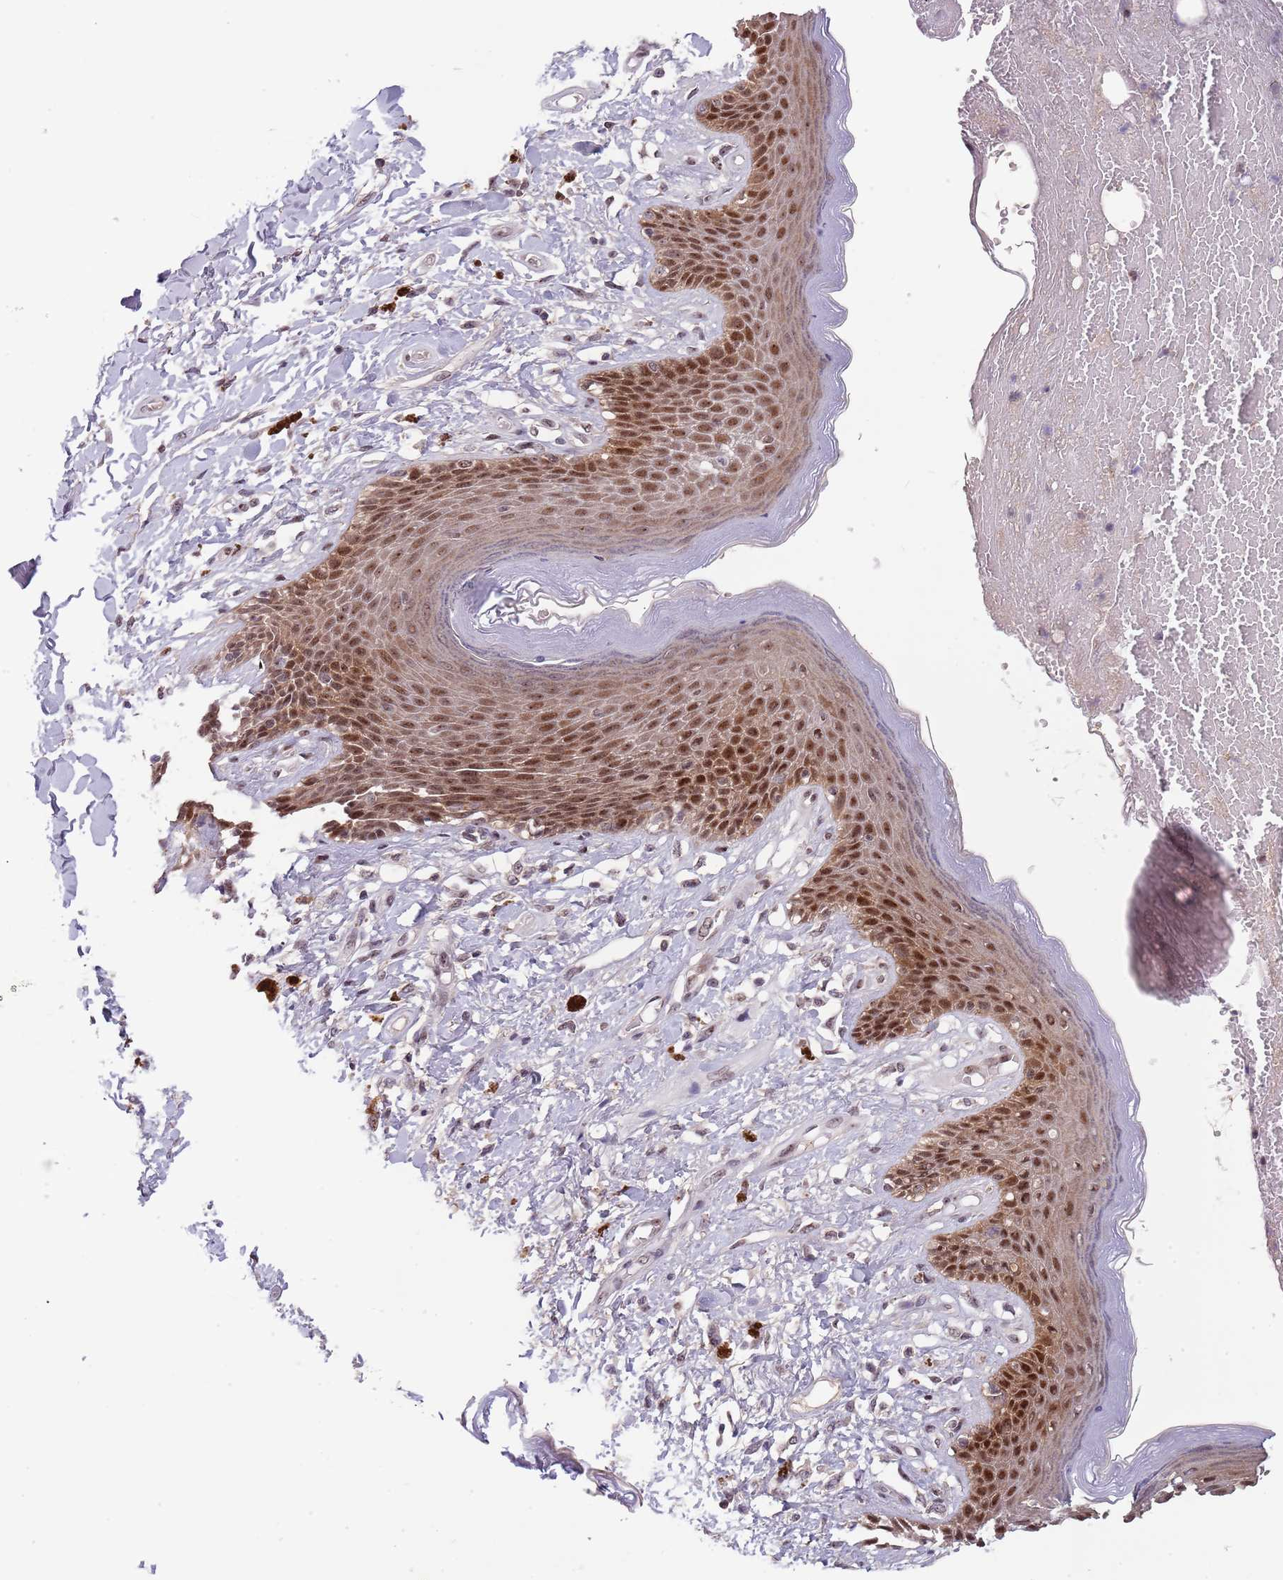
{"staining": {"intensity": "strong", "quantity": ">75%", "location": "nuclear"}, "tissue": "skin", "cell_type": "Epidermal cells", "image_type": "normal", "snomed": [{"axis": "morphology", "description": "Normal tissue, NOS"}, {"axis": "topography", "description": "Anal"}], "caption": "Protein staining exhibits strong nuclear staining in approximately >75% of epidermal cells in unremarkable skin. (IHC, brightfield microscopy, high magnification).", "gene": "CIZ1", "patient": {"sex": "female", "age": 78}}